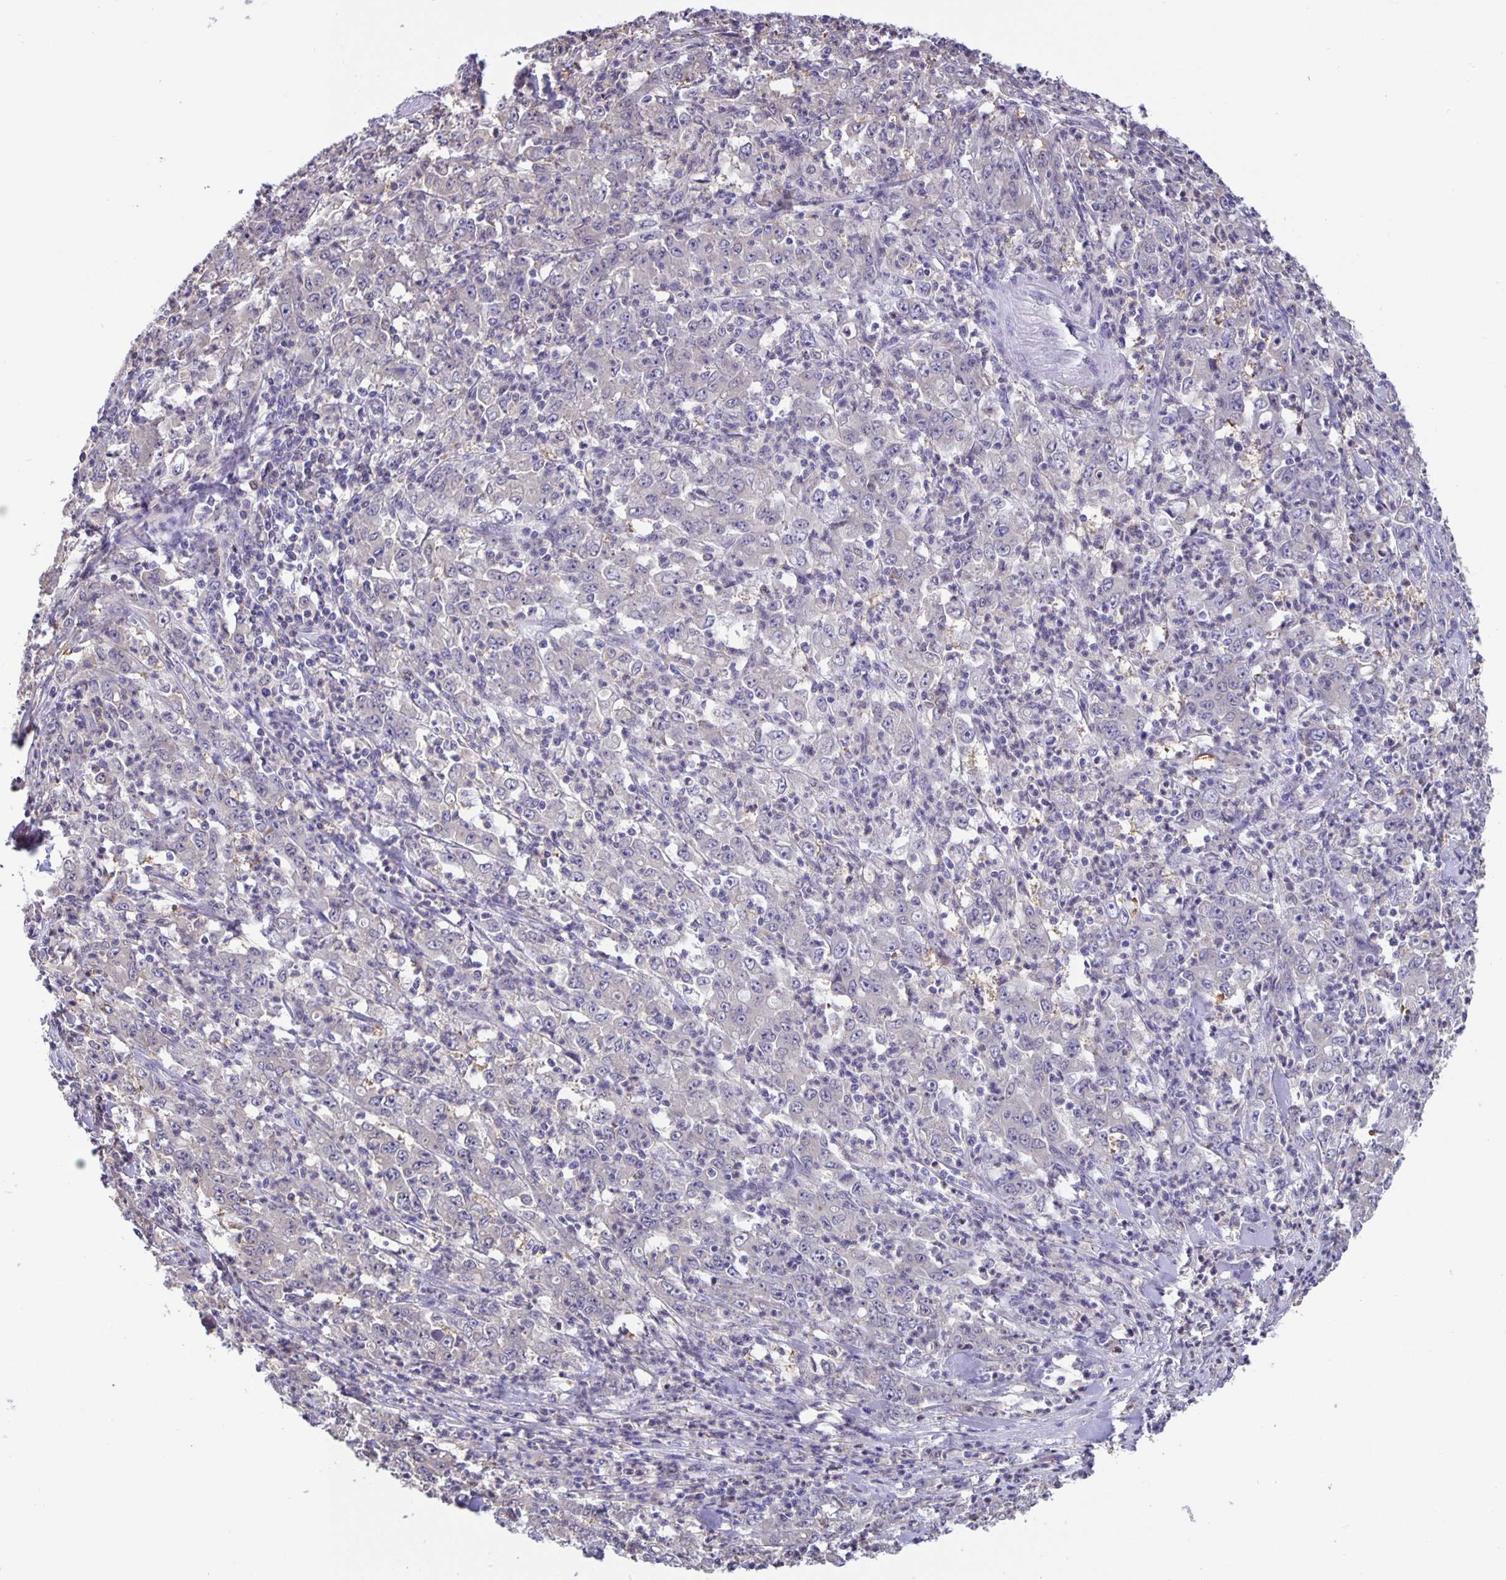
{"staining": {"intensity": "negative", "quantity": "none", "location": "none"}, "tissue": "stomach cancer", "cell_type": "Tumor cells", "image_type": "cancer", "snomed": [{"axis": "morphology", "description": "Adenocarcinoma, NOS"}, {"axis": "topography", "description": "Stomach, lower"}], "caption": "High power microscopy image of an IHC image of stomach cancer (adenocarcinoma), revealing no significant staining in tumor cells.", "gene": "MARCHF6", "patient": {"sex": "female", "age": 71}}